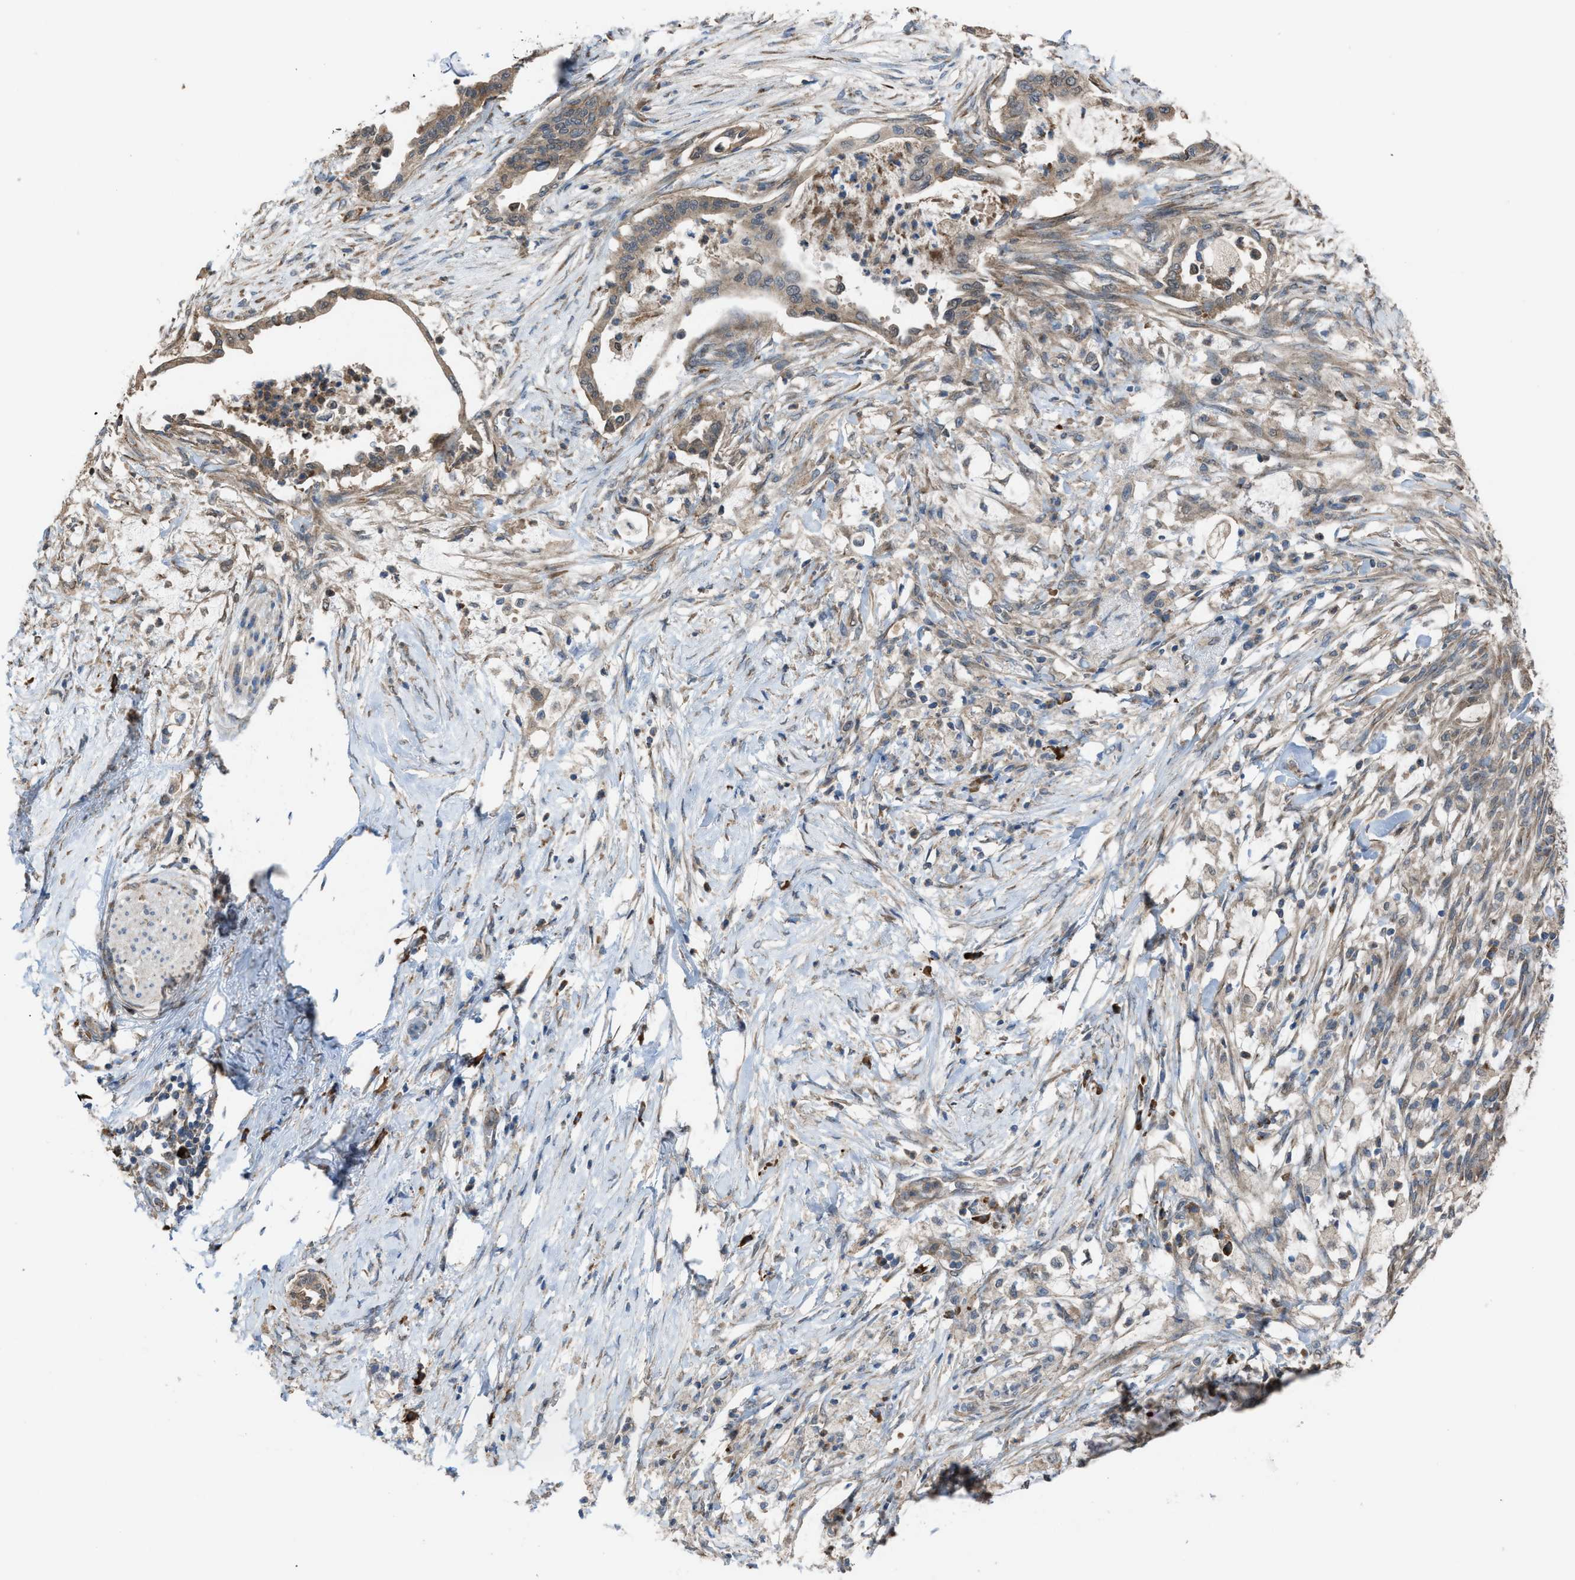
{"staining": {"intensity": "weak", "quantity": ">75%", "location": "cytoplasmic/membranous"}, "tissue": "pancreatic cancer", "cell_type": "Tumor cells", "image_type": "cancer", "snomed": [{"axis": "morphology", "description": "Normal tissue, NOS"}, {"axis": "morphology", "description": "Adenocarcinoma, NOS"}, {"axis": "topography", "description": "Pancreas"}, {"axis": "topography", "description": "Duodenum"}], "caption": "Immunohistochemistry (IHC) micrograph of neoplastic tissue: human pancreatic cancer stained using IHC reveals low levels of weak protein expression localized specifically in the cytoplasmic/membranous of tumor cells, appearing as a cytoplasmic/membranous brown color.", "gene": "PLAA", "patient": {"sex": "female", "age": 60}}